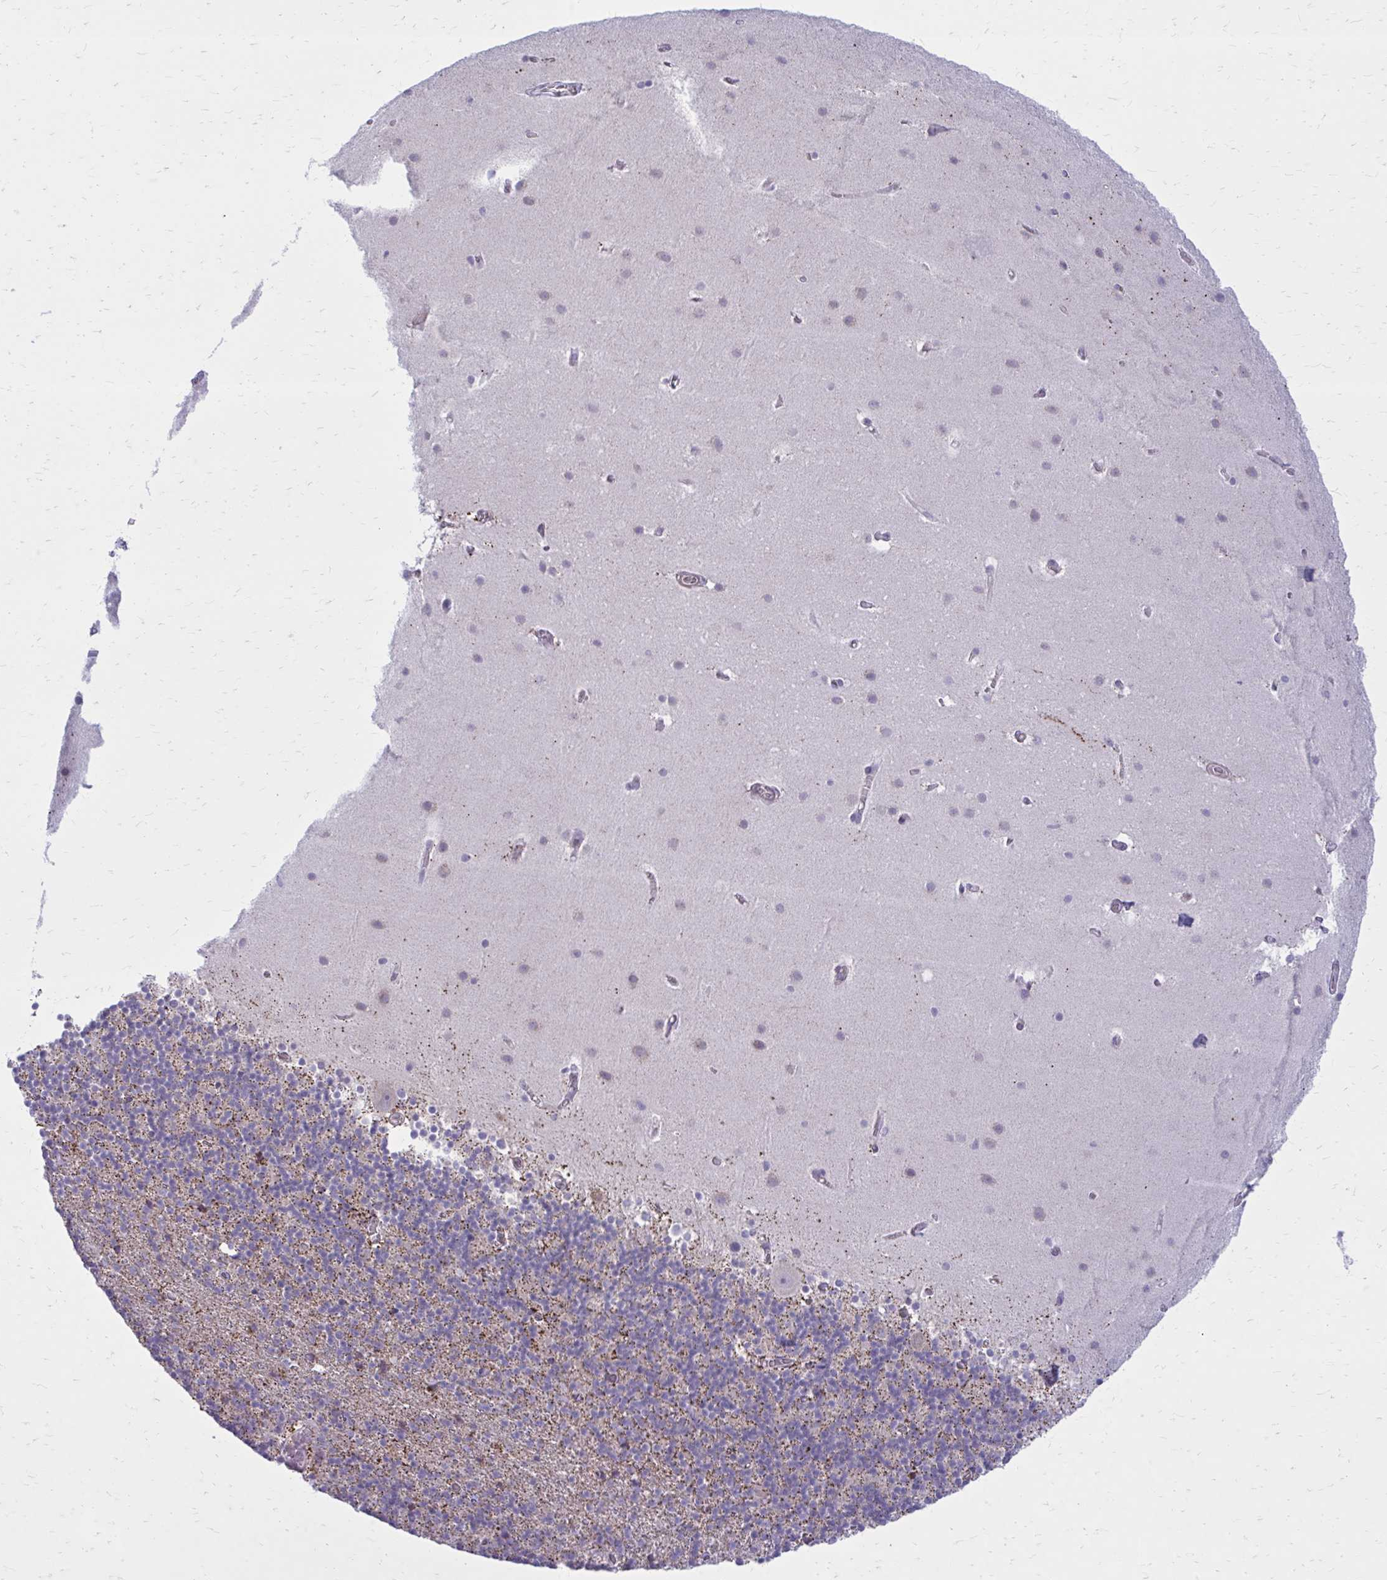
{"staining": {"intensity": "weak", "quantity": "25%-75%", "location": "cytoplasmic/membranous"}, "tissue": "cerebellum", "cell_type": "Cells in granular layer", "image_type": "normal", "snomed": [{"axis": "morphology", "description": "Normal tissue, NOS"}, {"axis": "topography", "description": "Cerebellum"}], "caption": "The immunohistochemical stain labels weak cytoplasmic/membranous positivity in cells in granular layer of normal cerebellum. The protein is shown in brown color, while the nuclei are stained blue.", "gene": "GIGYF2", "patient": {"sex": "male", "age": 70}}